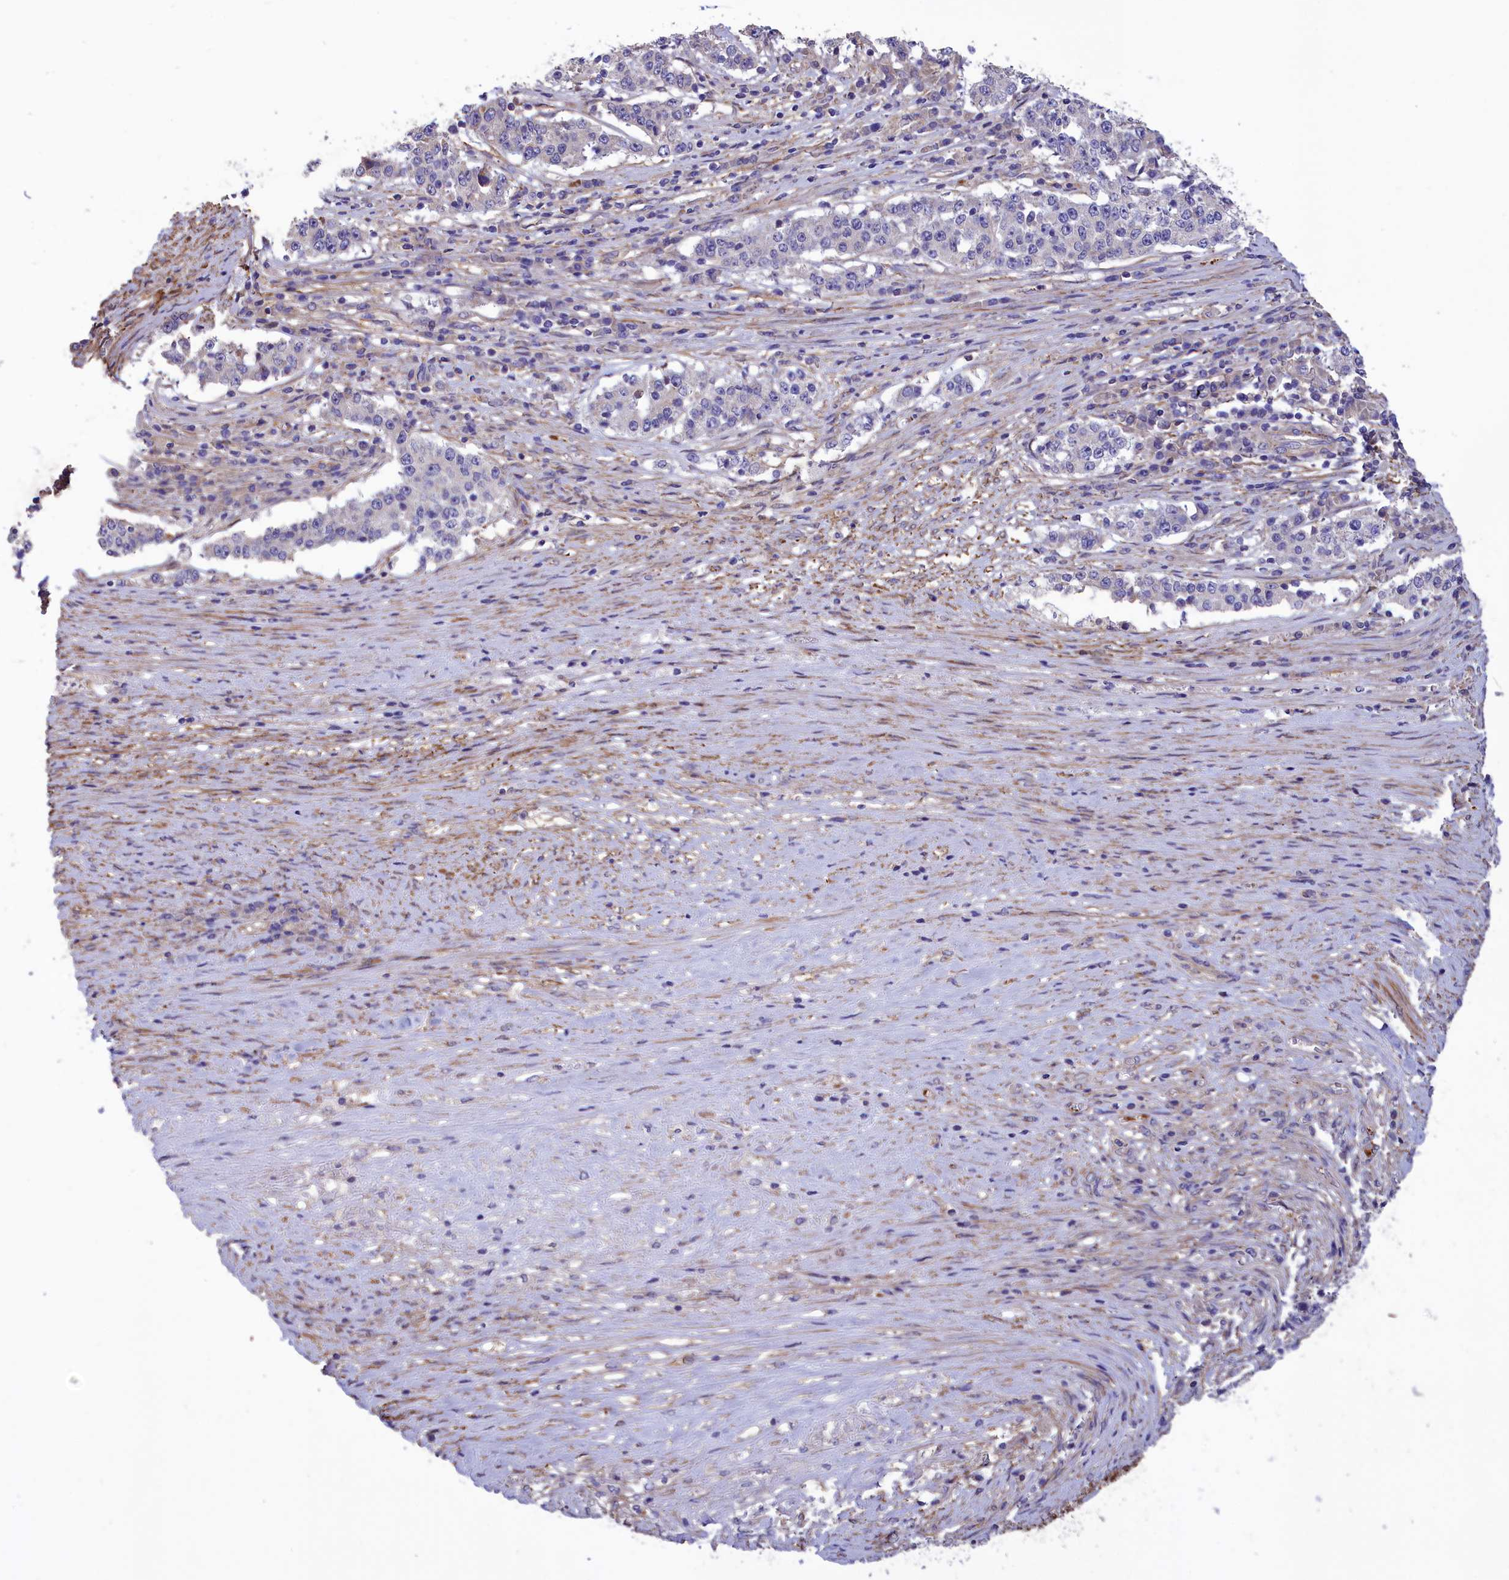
{"staining": {"intensity": "negative", "quantity": "none", "location": "none"}, "tissue": "stomach cancer", "cell_type": "Tumor cells", "image_type": "cancer", "snomed": [{"axis": "morphology", "description": "Adenocarcinoma, NOS"}, {"axis": "topography", "description": "Stomach"}], "caption": "There is no significant positivity in tumor cells of adenocarcinoma (stomach). (DAB (3,3'-diaminobenzidine) IHC, high magnification).", "gene": "AMDHD2", "patient": {"sex": "male", "age": 59}}